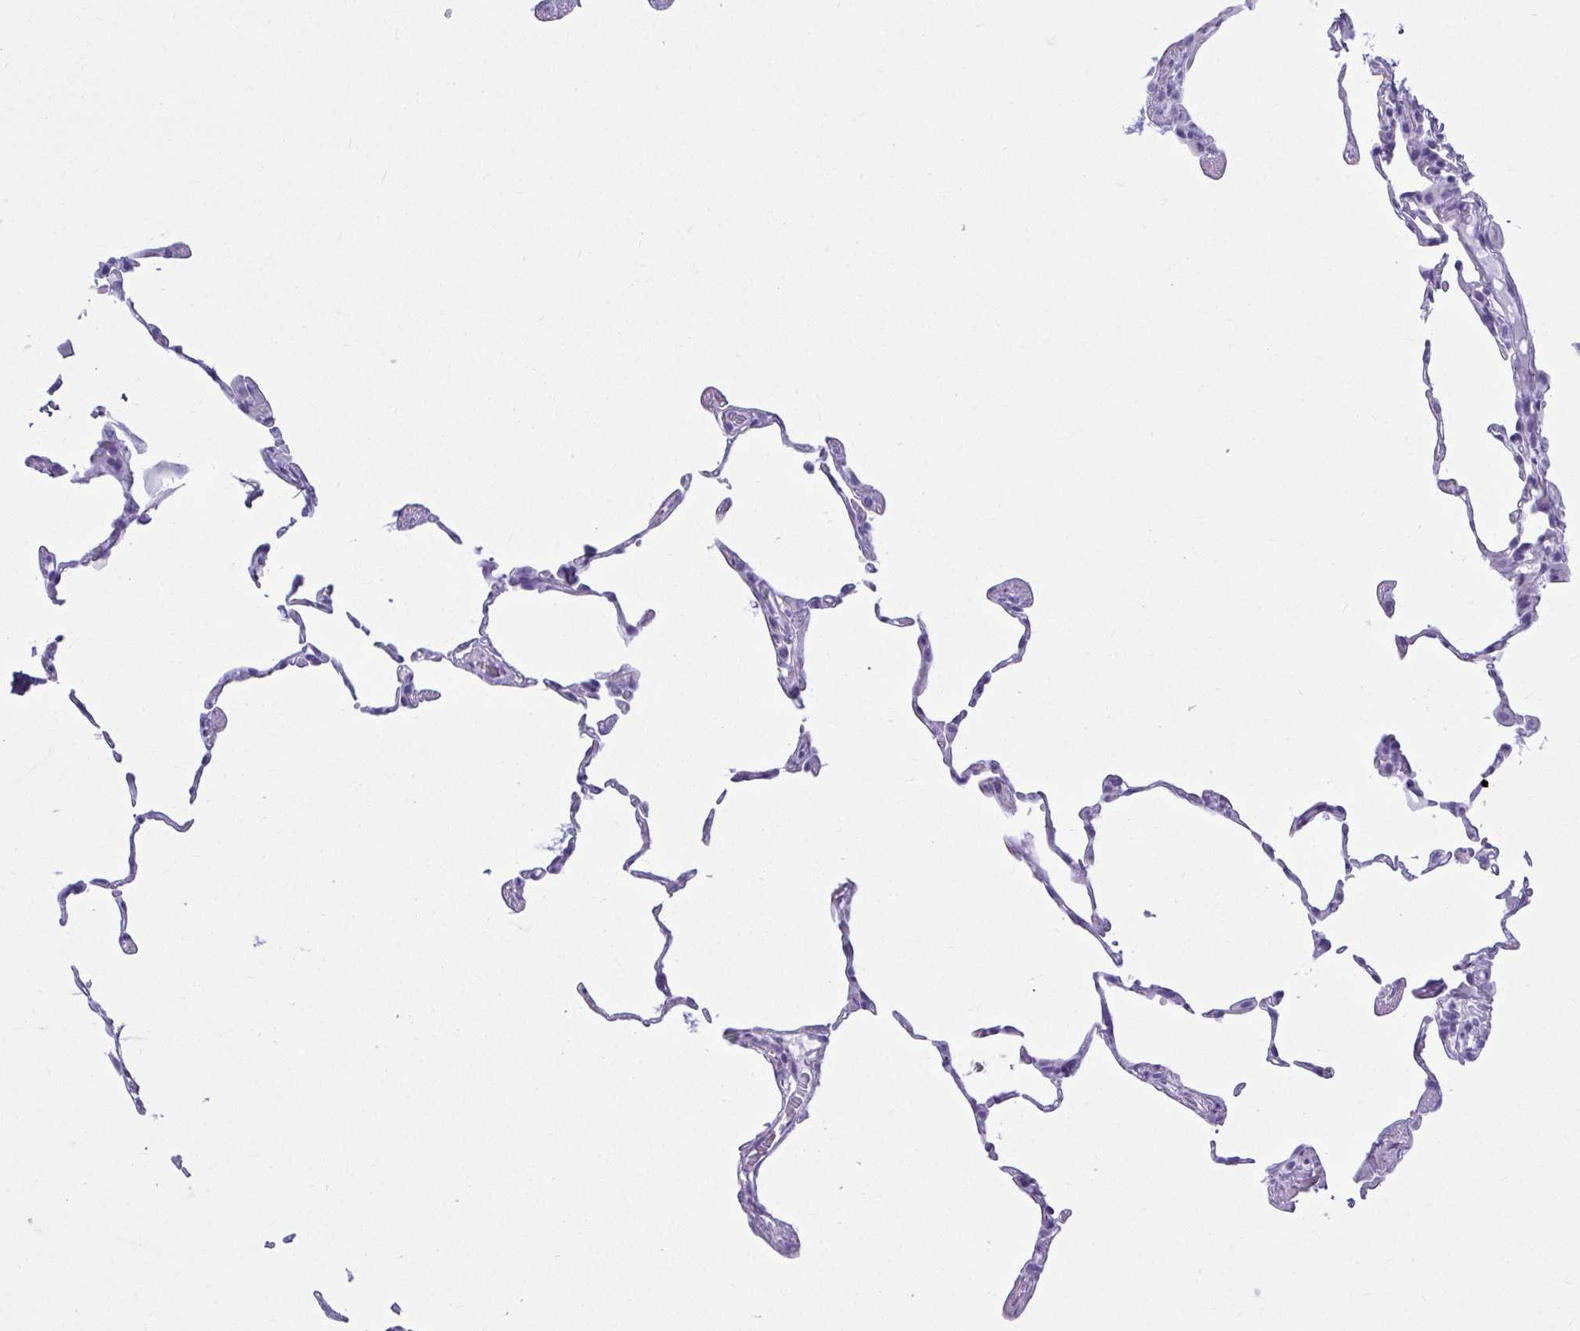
{"staining": {"intensity": "negative", "quantity": "none", "location": "none"}, "tissue": "lung", "cell_type": "Alveolar cells", "image_type": "normal", "snomed": [{"axis": "morphology", "description": "Normal tissue, NOS"}, {"axis": "topography", "description": "Lung"}], "caption": "Lung stained for a protein using immunohistochemistry displays no staining alveolar cells.", "gene": "CLGN", "patient": {"sex": "female", "age": 57}}